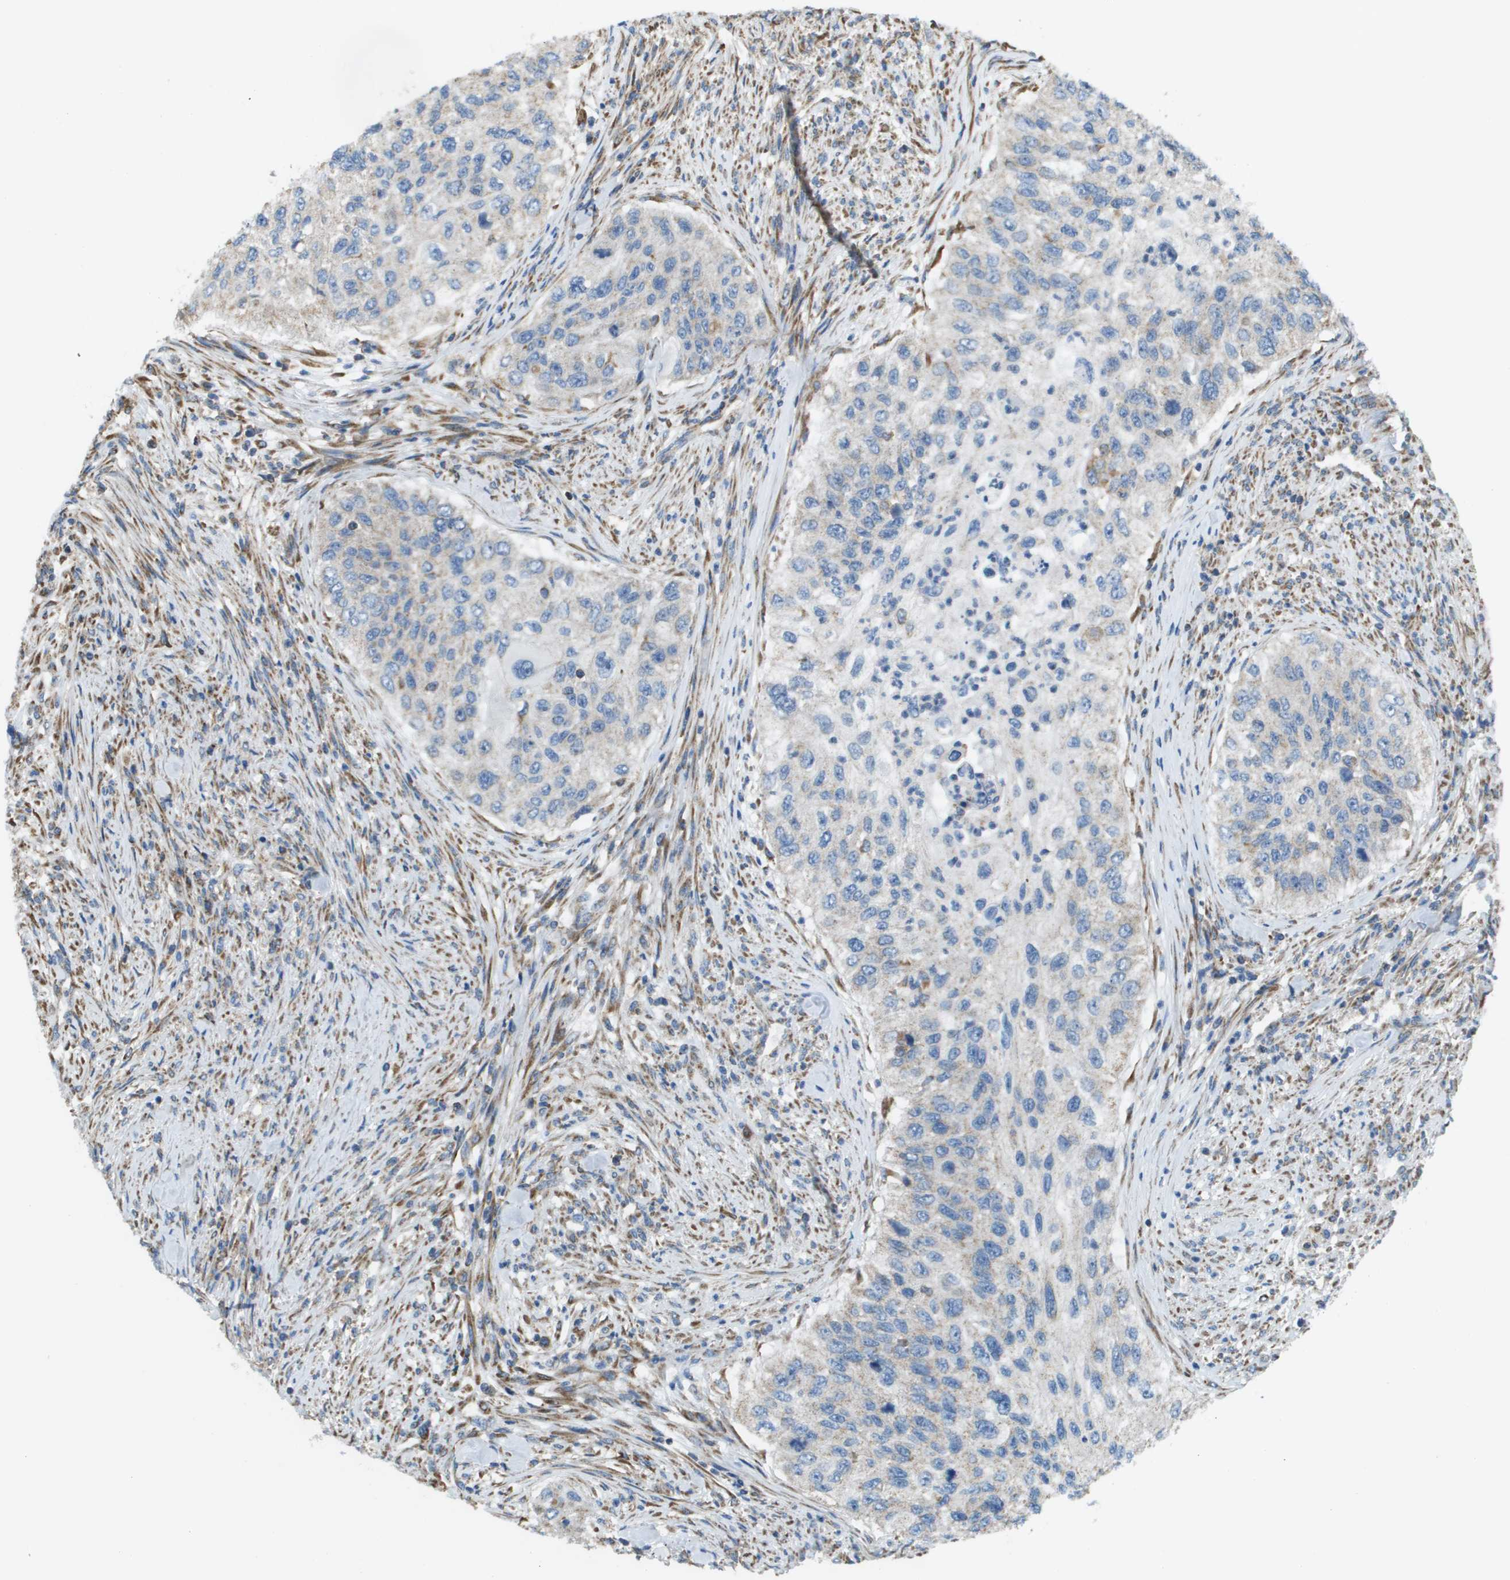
{"staining": {"intensity": "negative", "quantity": "none", "location": "none"}, "tissue": "urothelial cancer", "cell_type": "Tumor cells", "image_type": "cancer", "snomed": [{"axis": "morphology", "description": "Urothelial carcinoma, High grade"}, {"axis": "topography", "description": "Urinary bladder"}], "caption": "IHC photomicrograph of human urothelial cancer stained for a protein (brown), which shows no positivity in tumor cells. The staining is performed using DAB (3,3'-diaminobenzidine) brown chromogen with nuclei counter-stained in using hematoxylin.", "gene": "TAOK3", "patient": {"sex": "female", "age": 60}}